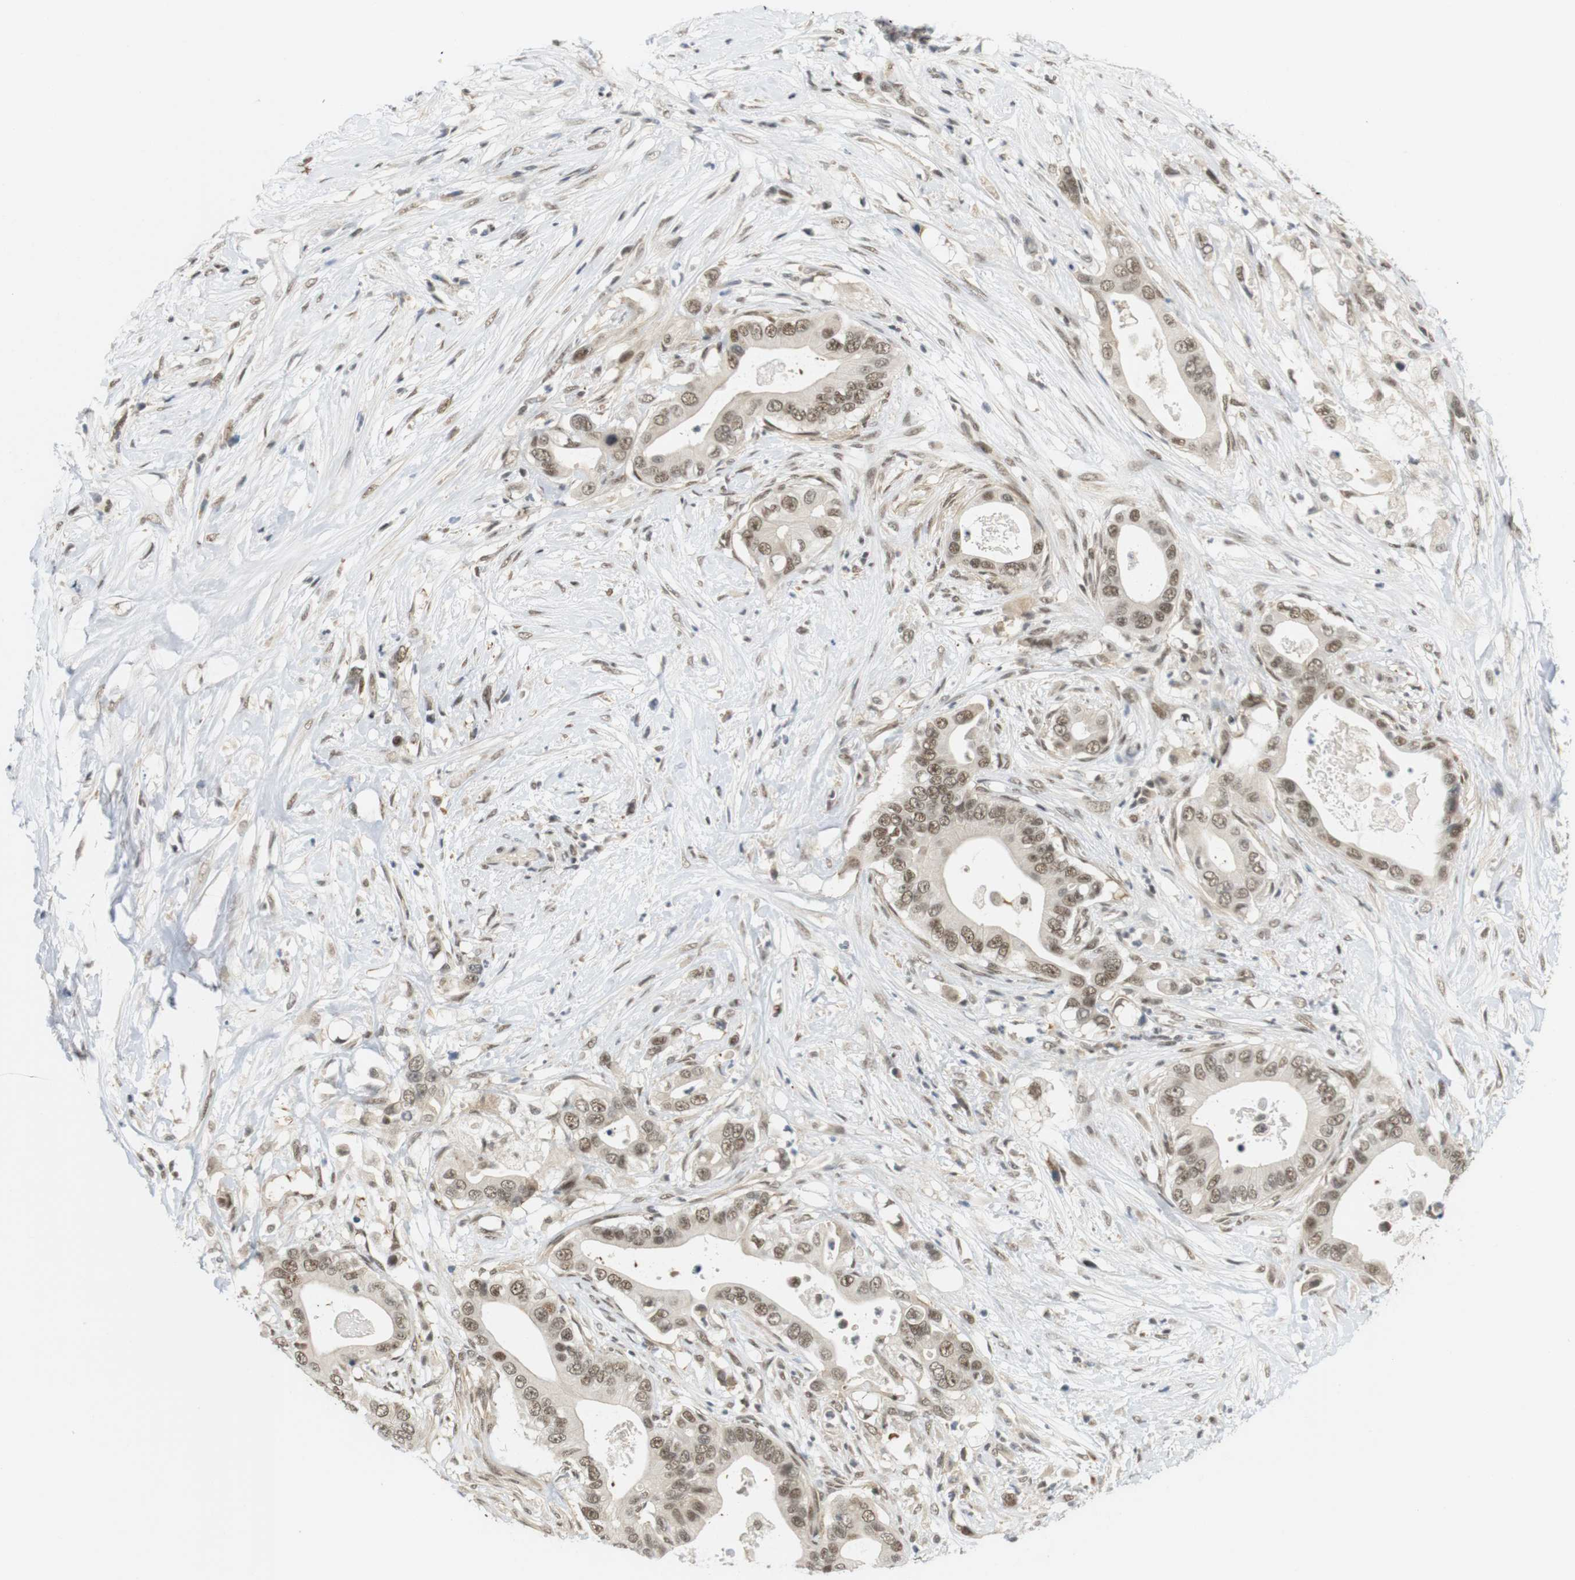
{"staining": {"intensity": "moderate", "quantity": ">75%", "location": "nuclear"}, "tissue": "pancreatic cancer", "cell_type": "Tumor cells", "image_type": "cancer", "snomed": [{"axis": "morphology", "description": "Adenocarcinoma, NOS"}, {"axis": "topography", "description": "Pancreas"}], "caption": "Immunohistochemistry of pancreatic adenocarcinoma shows medium levels of moderate nuclear positivity in about >75% of tumor cells. (DAB = brown stain, brightfield microscopy at high magnification).", "gene": "BRD4", "patient": {"sex": "male", "age": 77}}